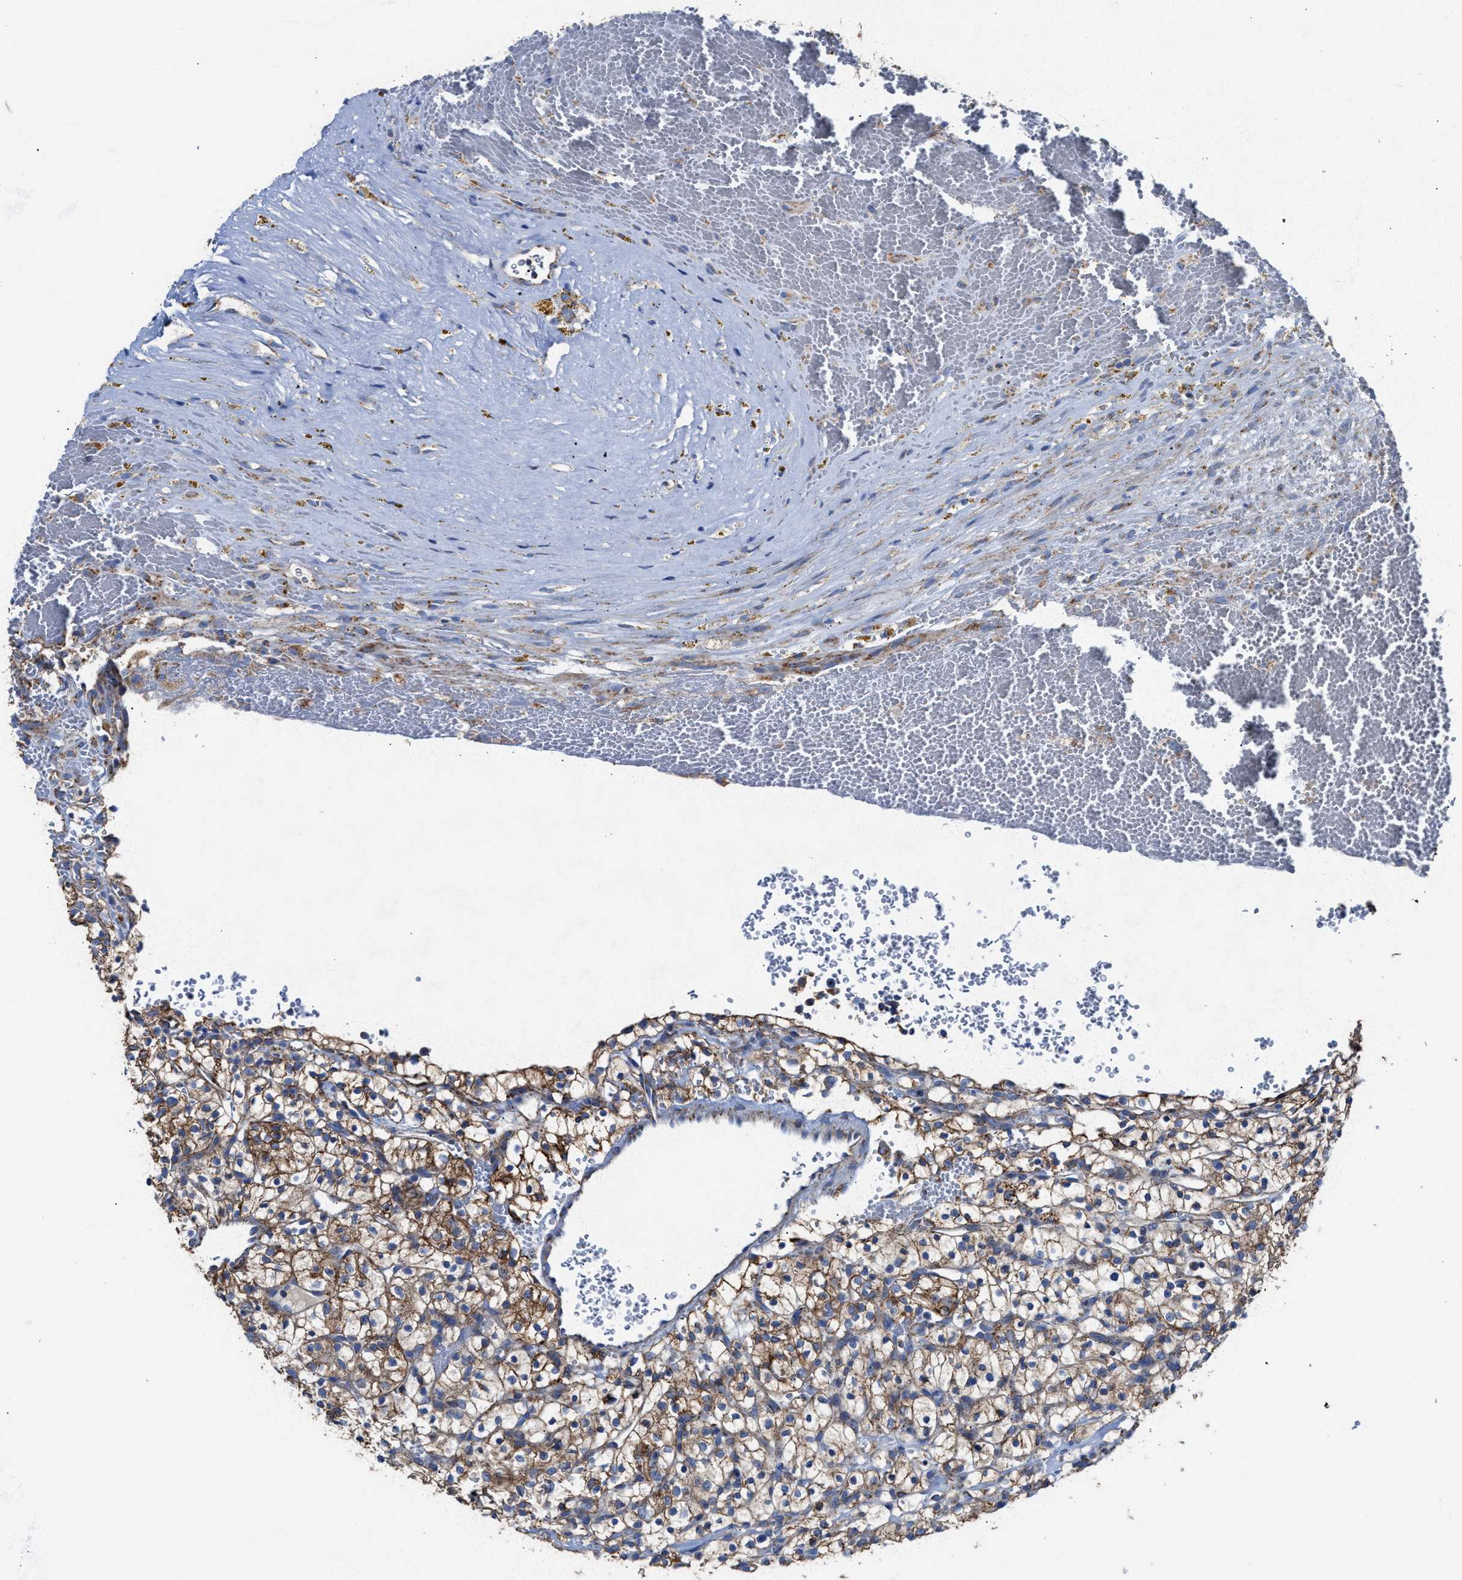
{"staining": {"intensity": "moderate", "quantity": ">75%", "location": "cytoplasmic/membranous"}, "tissue": "renal cancer", "cell_type": "Tumor cells", "image_type": "cancer", "snomed": [{"axis": "morphology", "description": "Adenocarcinoma, NOS"}, {"axis": "topography", "description": "Kidney"}], "caption": "Renal cancer (adenocarcinoma) was stained to show a protein in brown. There is medium levels of moderate cytoplasmic/membranous expression in about >75% of tumor cells. (Brightfield microscopy of DAB IHC at high magnification).", "gene": "MECR", "patient": {"sex": "female", "age": 57}}